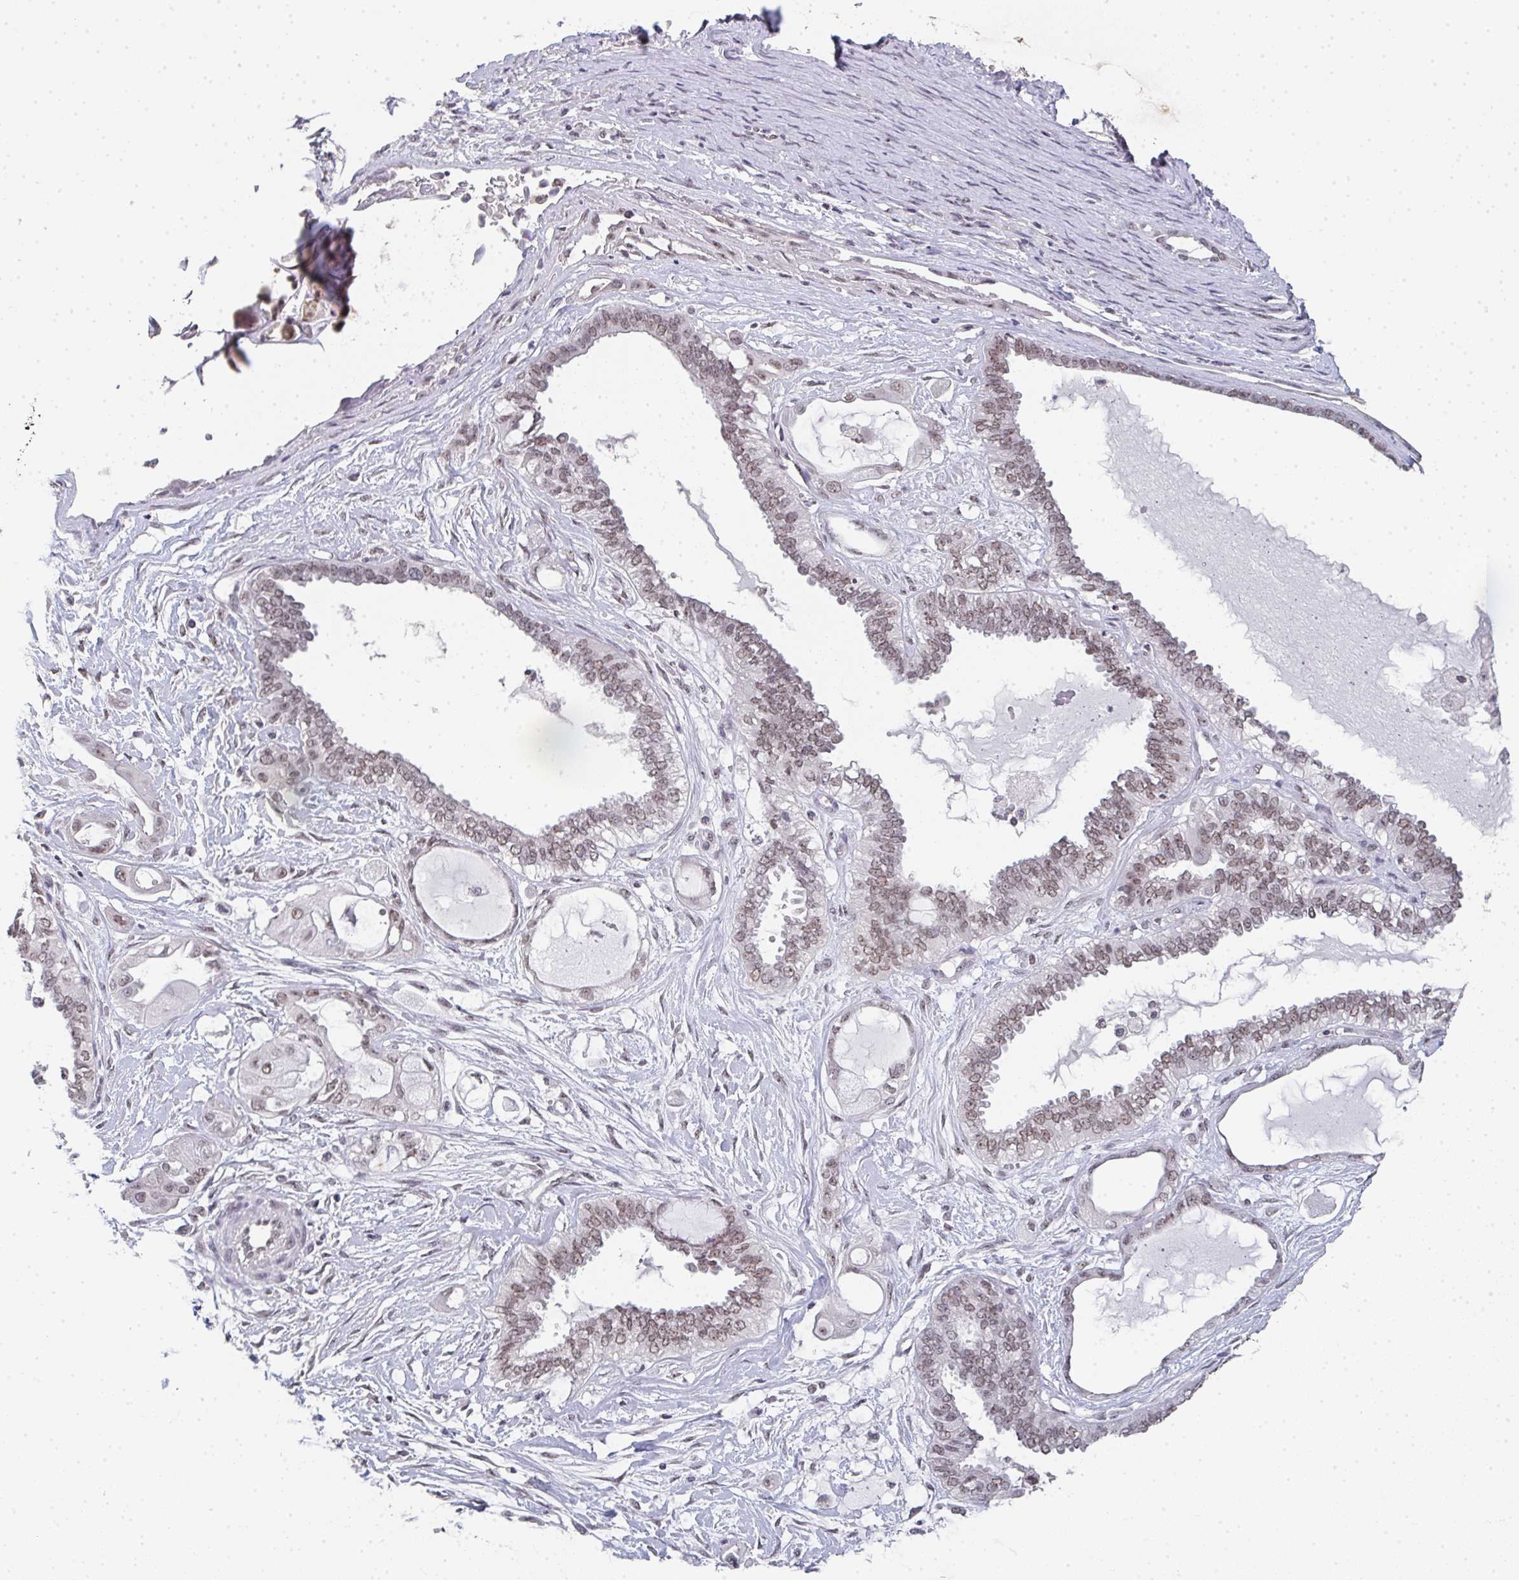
{"staining": {"intensity": "weak", "quantity": ">75%", "location": "nuclear"}, "tissue": "ovarian cancer", "cell_type": "Tumor cells", "image_type": "cancer", "snomed": [{"axis": "morphology", "description": "Carcinoma, NOS"}, {"axis": "morphology", "description": "Carcinoma, endometroid"}, {"axis": "topography", "description": "Ovary"}], "caption": "Weak nuclear expression is identified in approximately >75% of tumor cells in ovarian cancer (endometroid carcinoma). Using DAB (brown) and hematoxylin (blue) stains, captured at high magnification using brightfield microscopy.", "gene": "DKC1", "patient": {"sex": "female", "age": 50}}